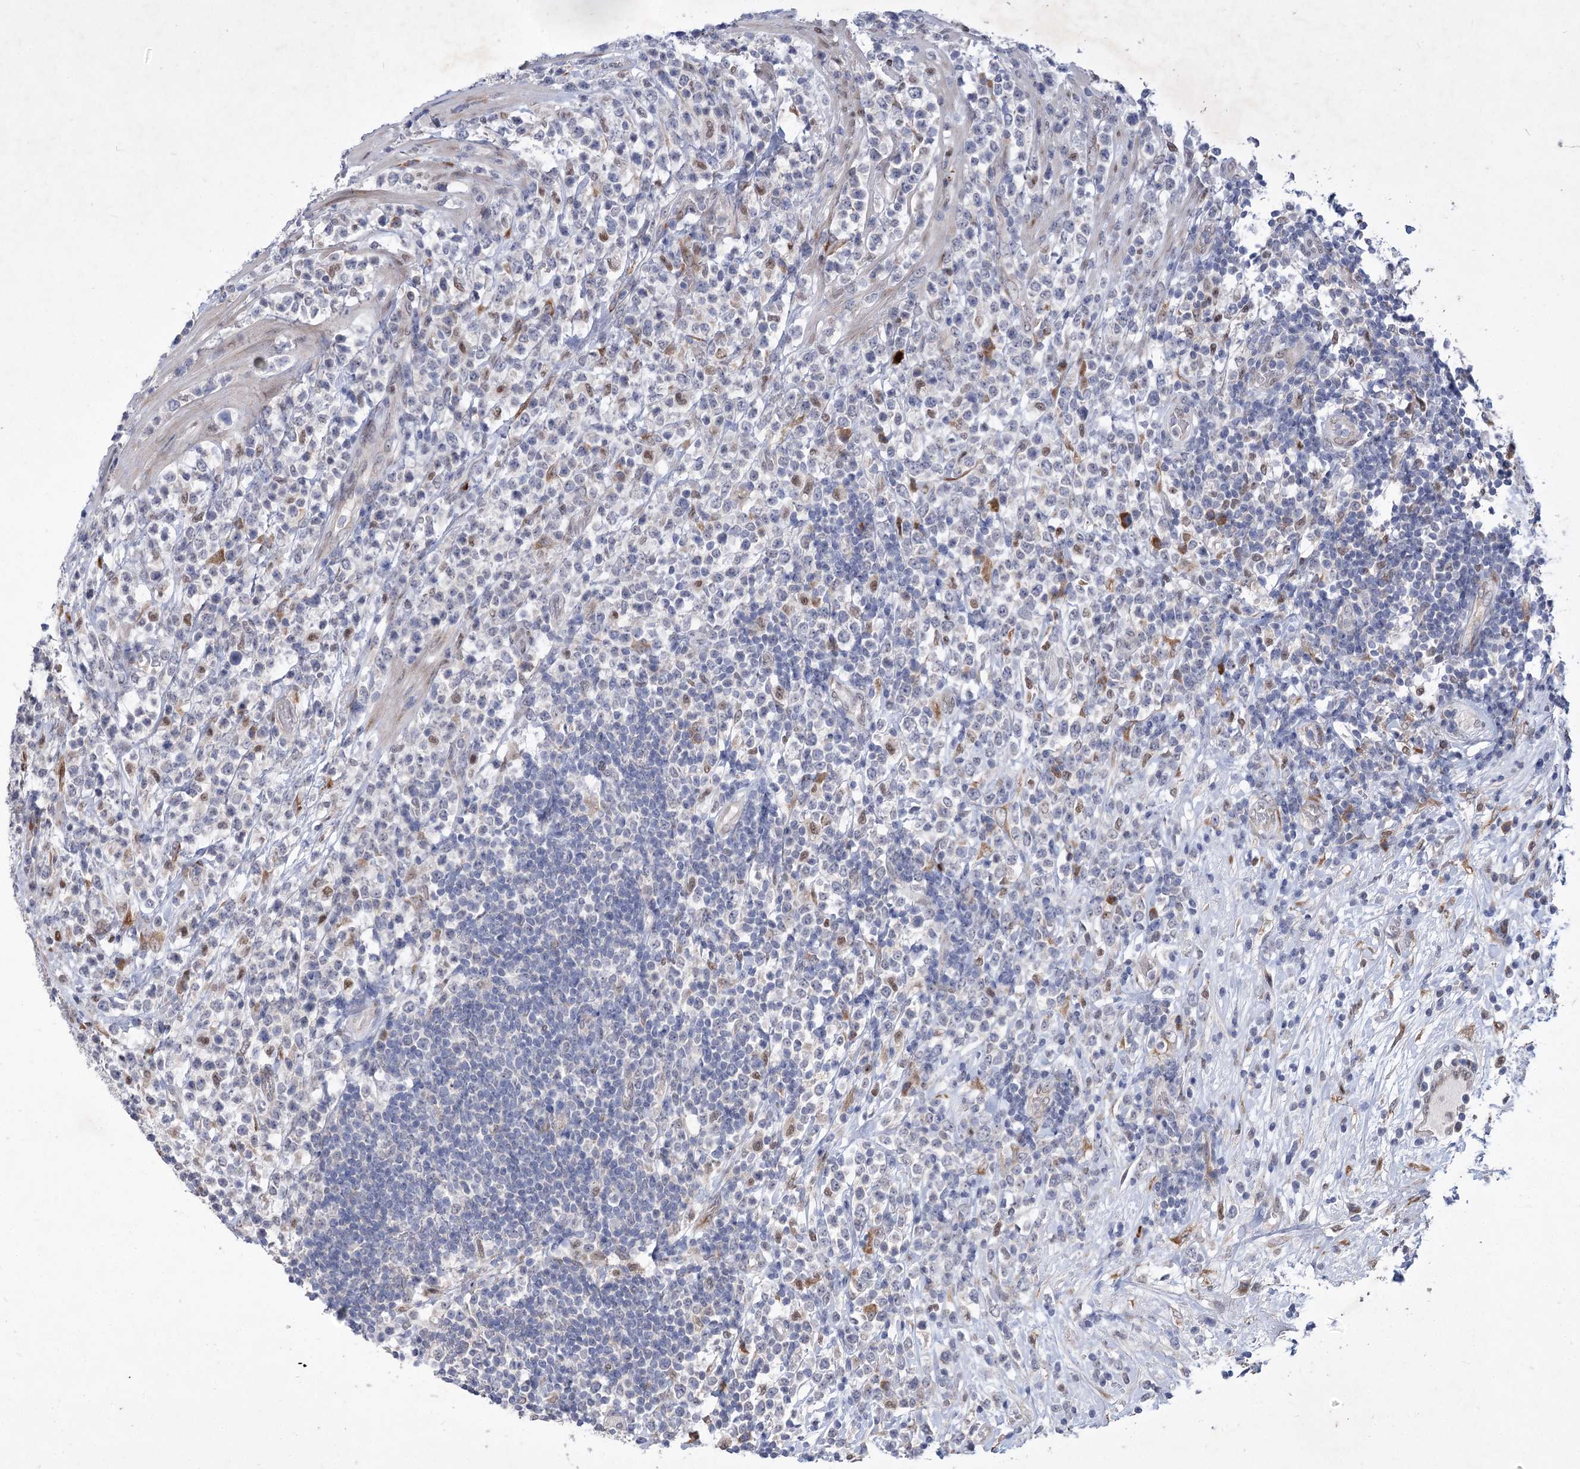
{"staining": {"intensity": "negative", "quantity": "none", "location": "none"}, "tissue": "lymphoma", "cell_type": "Tumor cells", "image_type": "cancer", "snomed": [{"axis": "morphology", "description": "Malignant lymphoma, non-Hodgkin's type, High grade"}, {"axis": "topography", "description": "Colon"}], "caption": "There is no significant expression in tumor cells of lymphoma.", "gene": "GCNT4", "patient": {"sex": "female", "age": 53}}